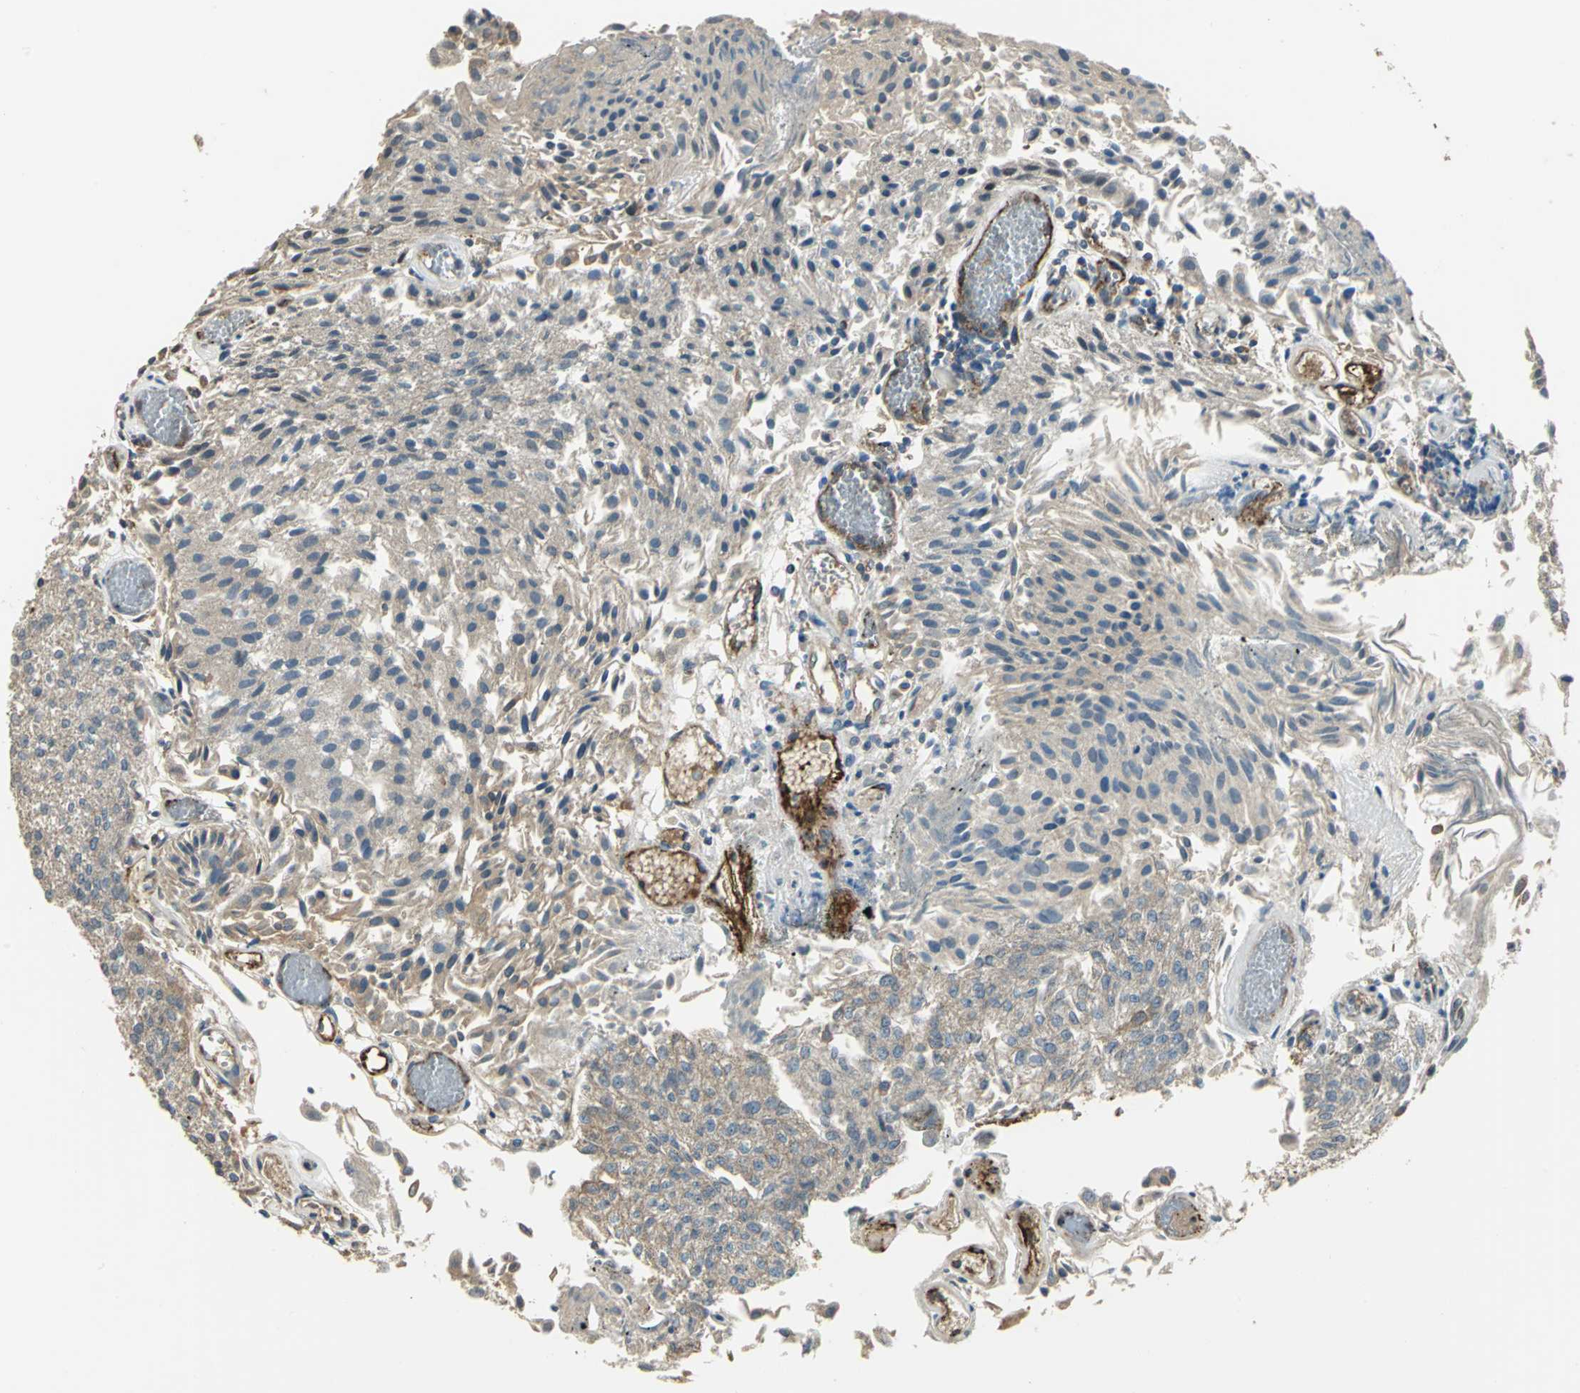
{"staining": {"intensity": "moderate", "quantity": "<25%", "location": "cytoplasmic/membranous"}, "tissue": "urothelial cancer", "cell_type": "Tumor cells", "image_type": "cancer", "snomed": [{"axis": "morphology", "description": "Urothelial carcinoma, Low grade"}, {"axis": "topography", "description": "Urinary bladder"}], "caption": "IHC (DAB (3,3'-diaminobenzidine)) staining of urothelial cancer displays moderate cytoplasmic/membranous protein positivity in approximately <25% of tumor cells.", "gene": "RAPGEF1", "patient": {"sex": "male", "age": 86}}